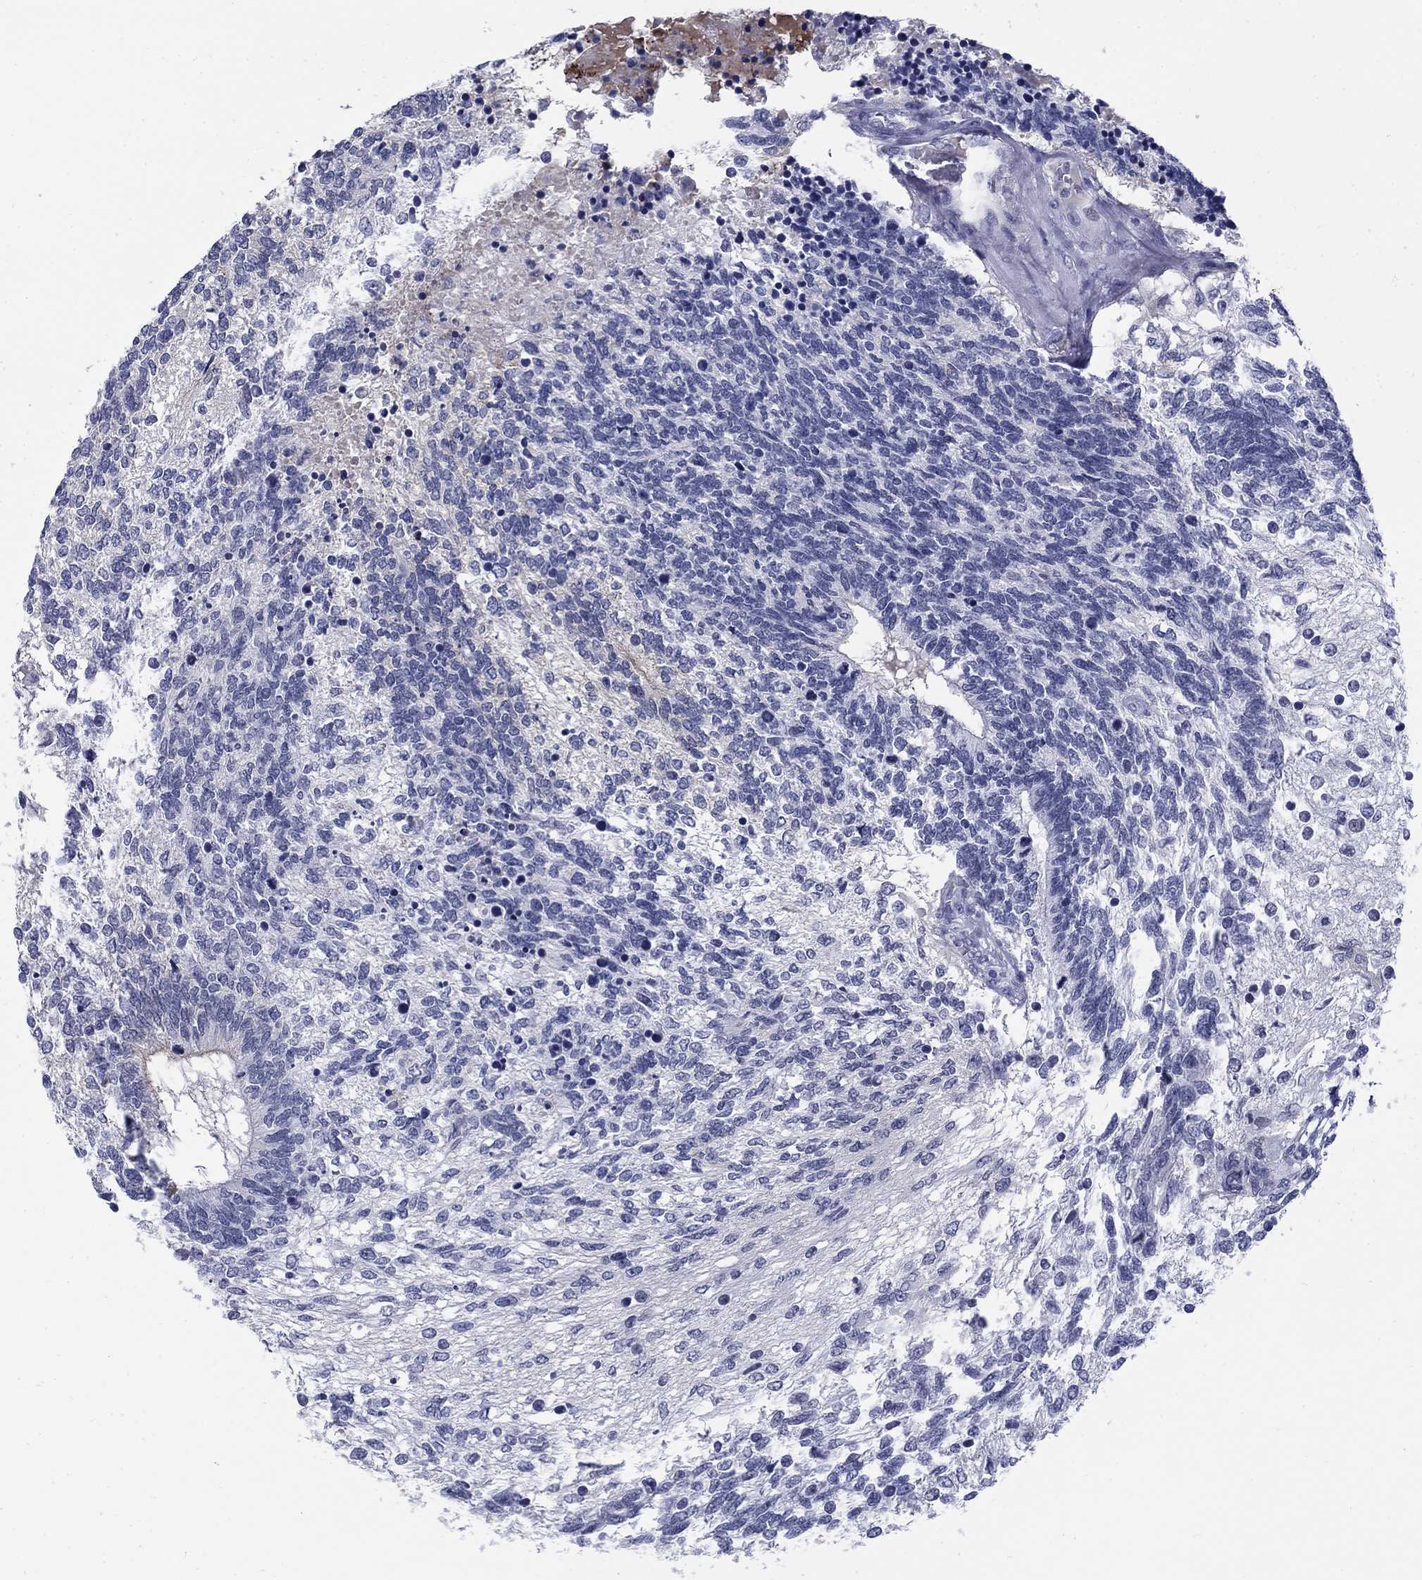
{"staining": {"intensity": "weak", "quantity": "<25%", "location": "cytoplasmic/membranous"}, "tissue": "testis cancer", "cell_type": "Tumor cells", "image_type": "cancer", "snomed": [{"axis": "morphology", "description": "Seminoma, NOS"}, {"axis": "morphology", "description": "Carcinoma, Embryonal, NOS"}, {"axis": "topography", "description": "Testis"}], "caption": "This is an IHC photomicrograph of human testis embryonal carcinoma. There is no positivity in tumor cells.", "gene": "C4orf19", "patient": {"sex": "male", "age": 41}}